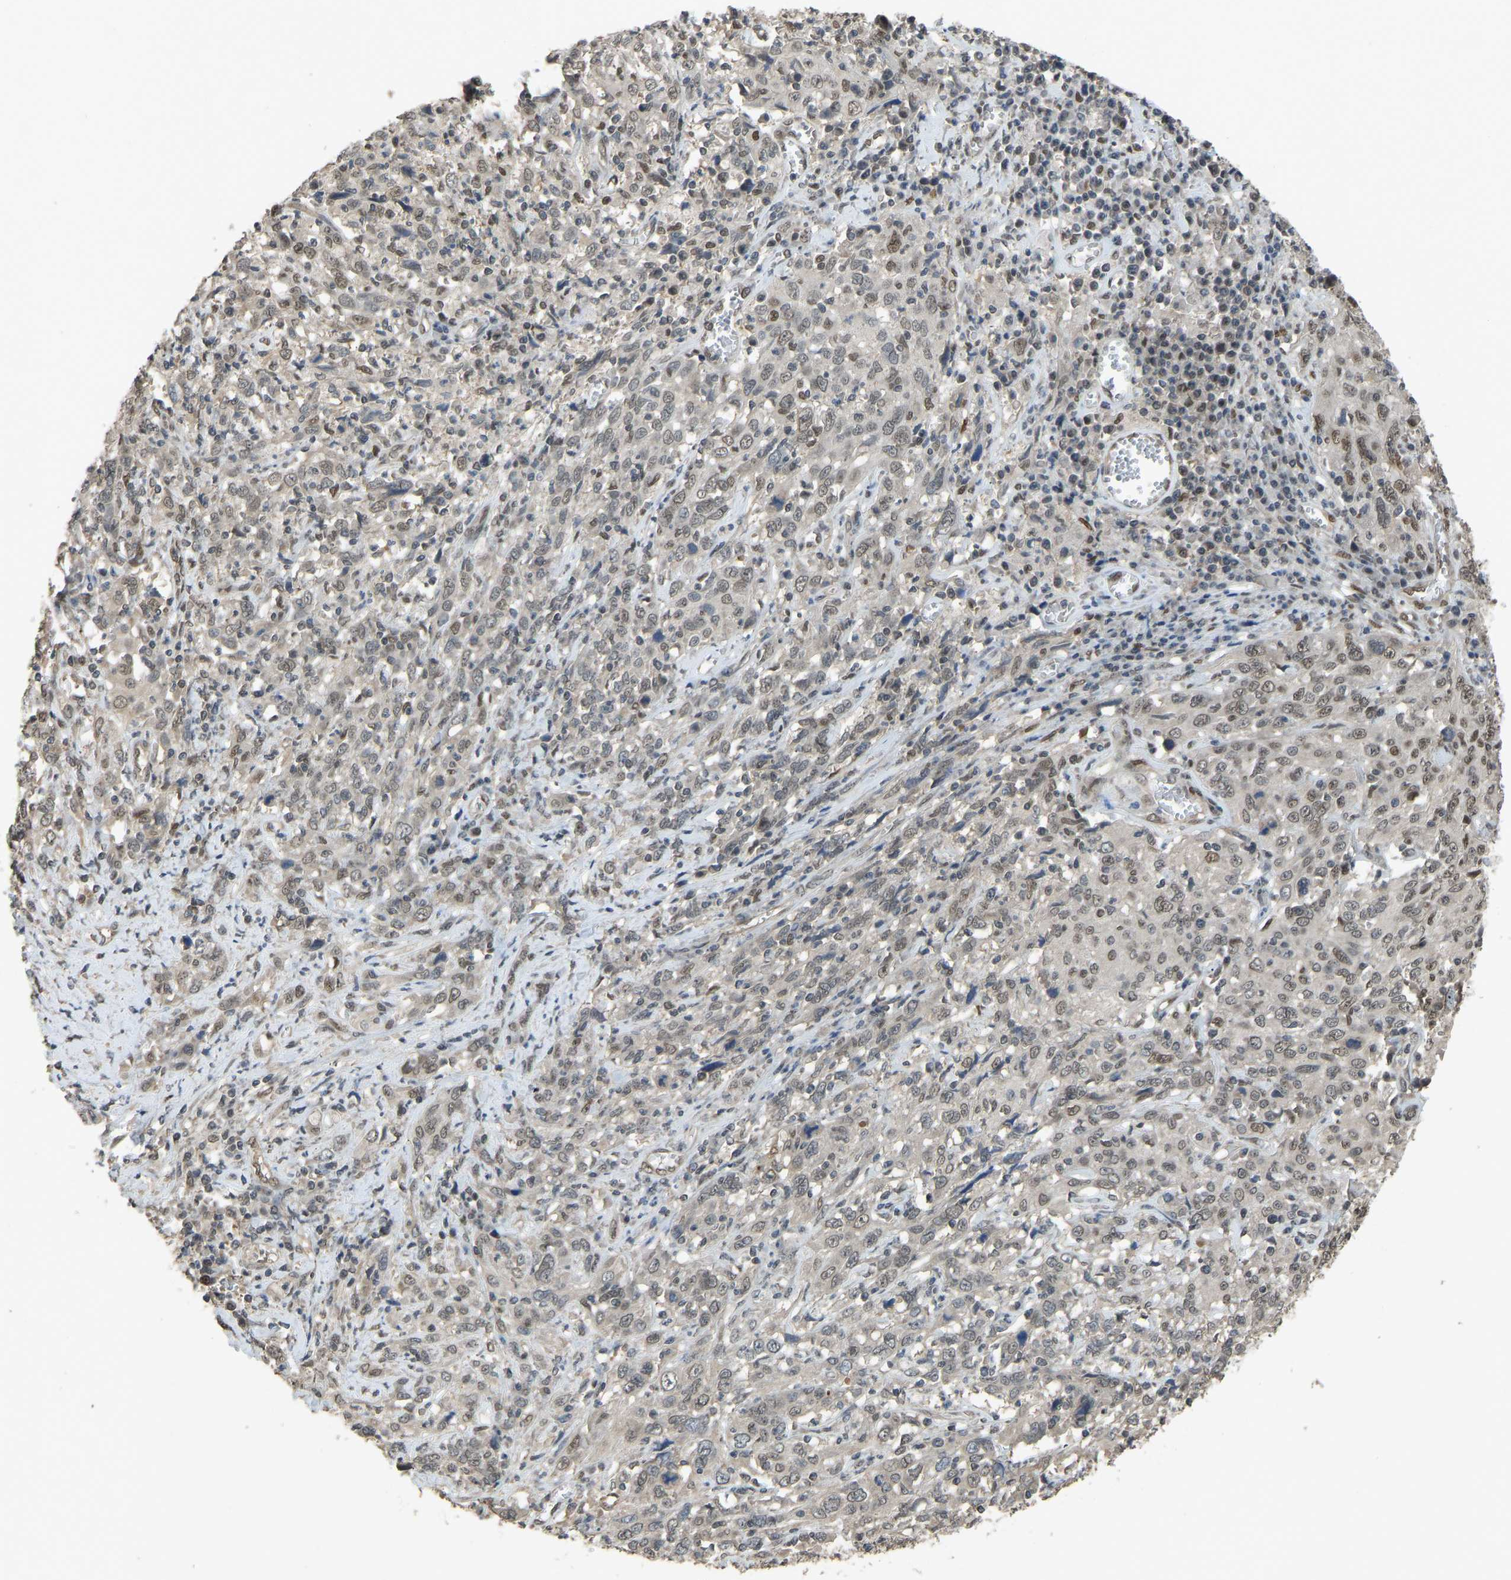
{"staining": {"intensity": "weak", "quantity": "<25%", "location": "nuclear"}, "tissue": "cervical cancer", "cell_type": "Tumor cells", "image_type": "cancer", "snomed": [{"axis": "morphology", "description": "Squamous cell carcinoma, NOS"}, {"axis": "topography", "description": "Cervix"}], "caption": "High power microscopy micrograph of an IHC photomicrograph of cervical cancer, revealing no significant staining in tumor cells.", "gene": "KPNA6", "patient": {"sex": "female", "age": 46}}